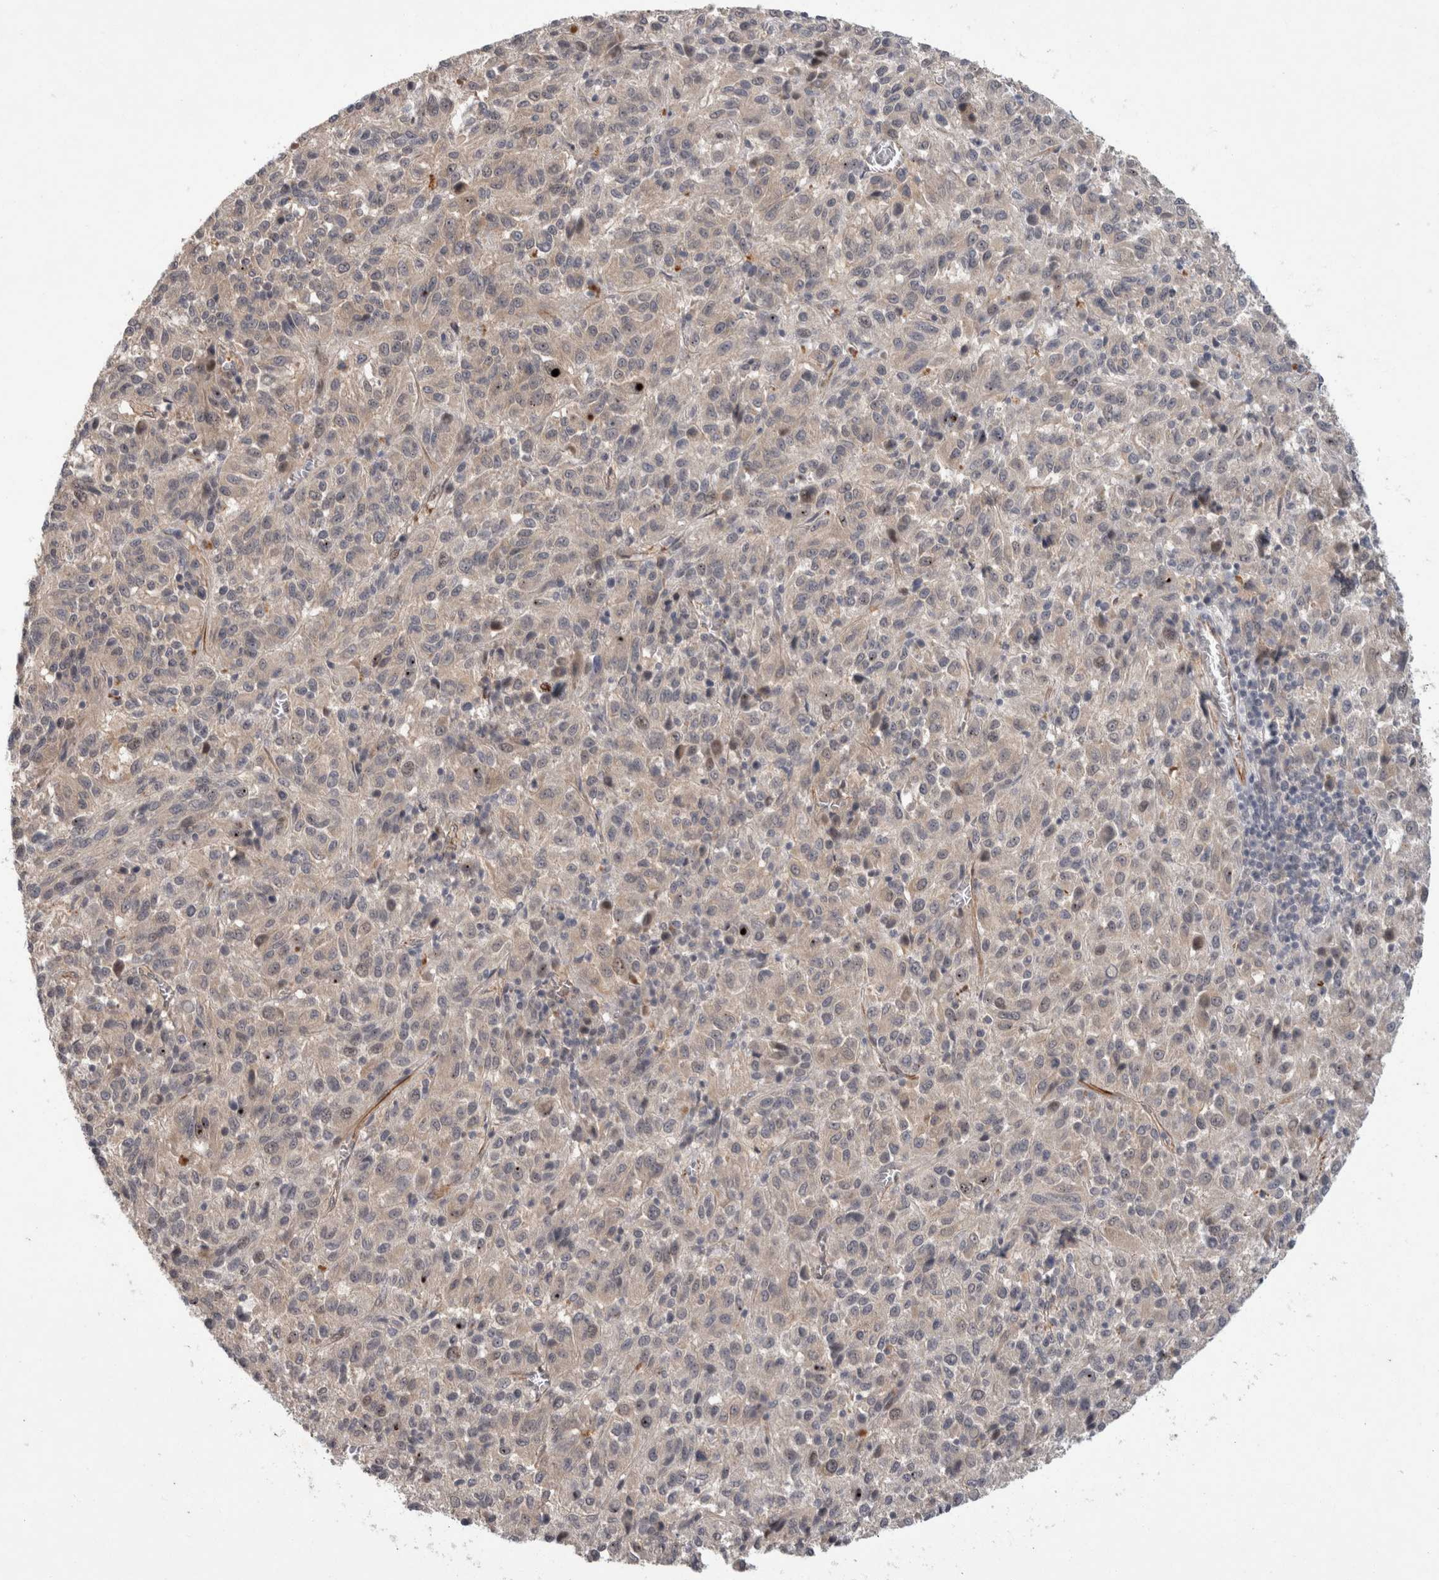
{"staining": {"intensity": "negative", "quantity": "none", "location": "none"}, "tissue": "melanoma", "cell_type": "Tumor cells", "image_type": "cancer", "snomed": [{"axis": "morphology", "description": "Malignant melanoma, Metastatic site"}, {"axis": "topography", "description": "Lung"}], "caption": "A photomicrograph of human malignant melanoma (metastatic site) is negative for staining in tumor cells. (DAB immunohistochemistry with hematoxylin counter stain).", "gene": "CRISPLD1", "patient": {"sex": "male", "age": 64}}